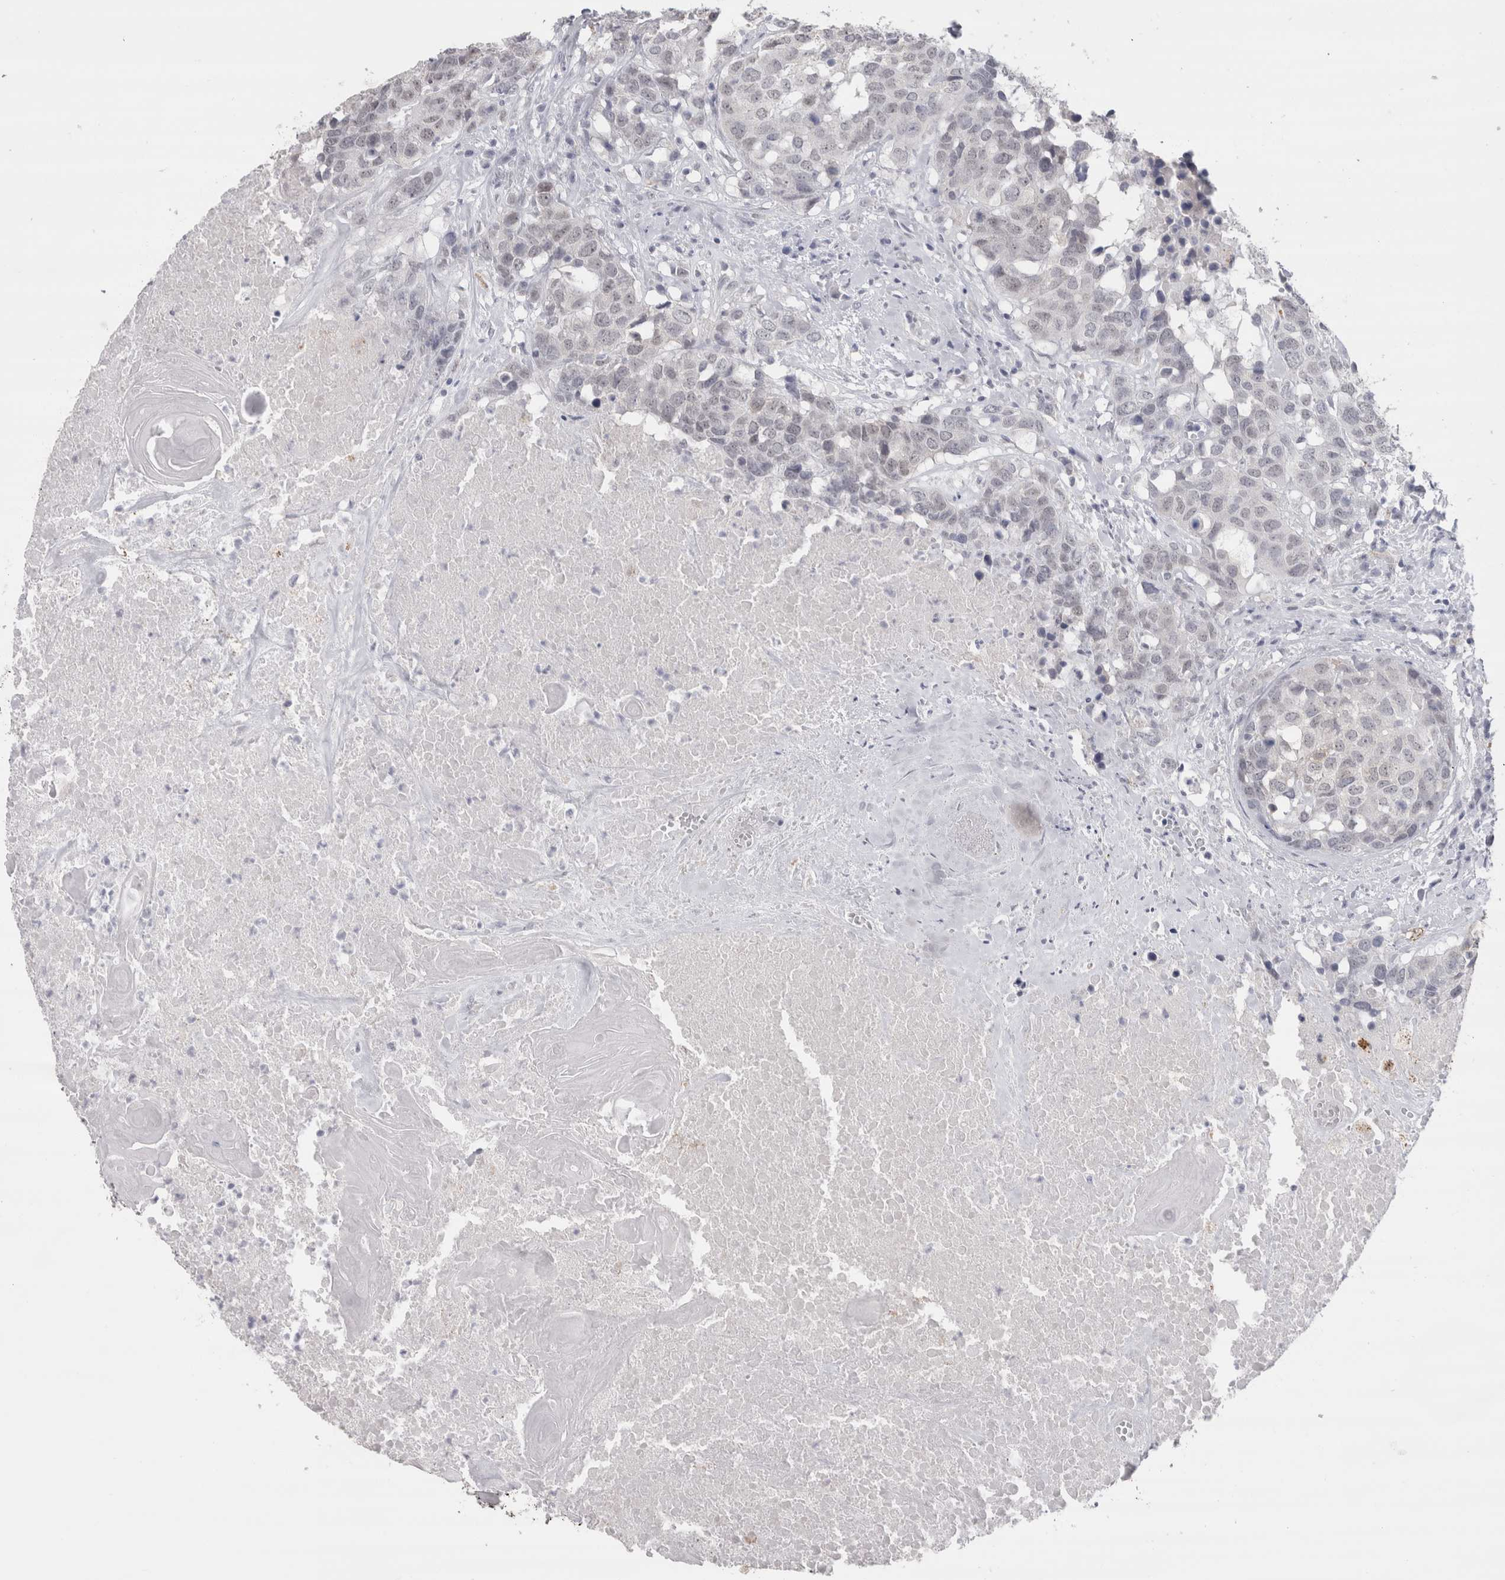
{"staining": {"intensity": "weak", "quantity": ">75%", "location": "nuclear"}, "tissue": "head and neck cancer", "cell_type": "Tumor cells", "image_type": "cancer", "snomed": [{"axis": "morphology", "description": "Squamous cell carcinoma, NOS"}, {"axis": "topography", "description": "Head-Neck"}], "caption": "IHC histopathology image of neoplastic tissue: human squamous cell carcinoma (head and neck) stained using IHC displays low levels of weak protein expression localized specifically in the nuclear of tumor cells, appearing as a nuclear brown color.", "gene": "CDH17", "patient": {"sex": "male", "age": 66}}